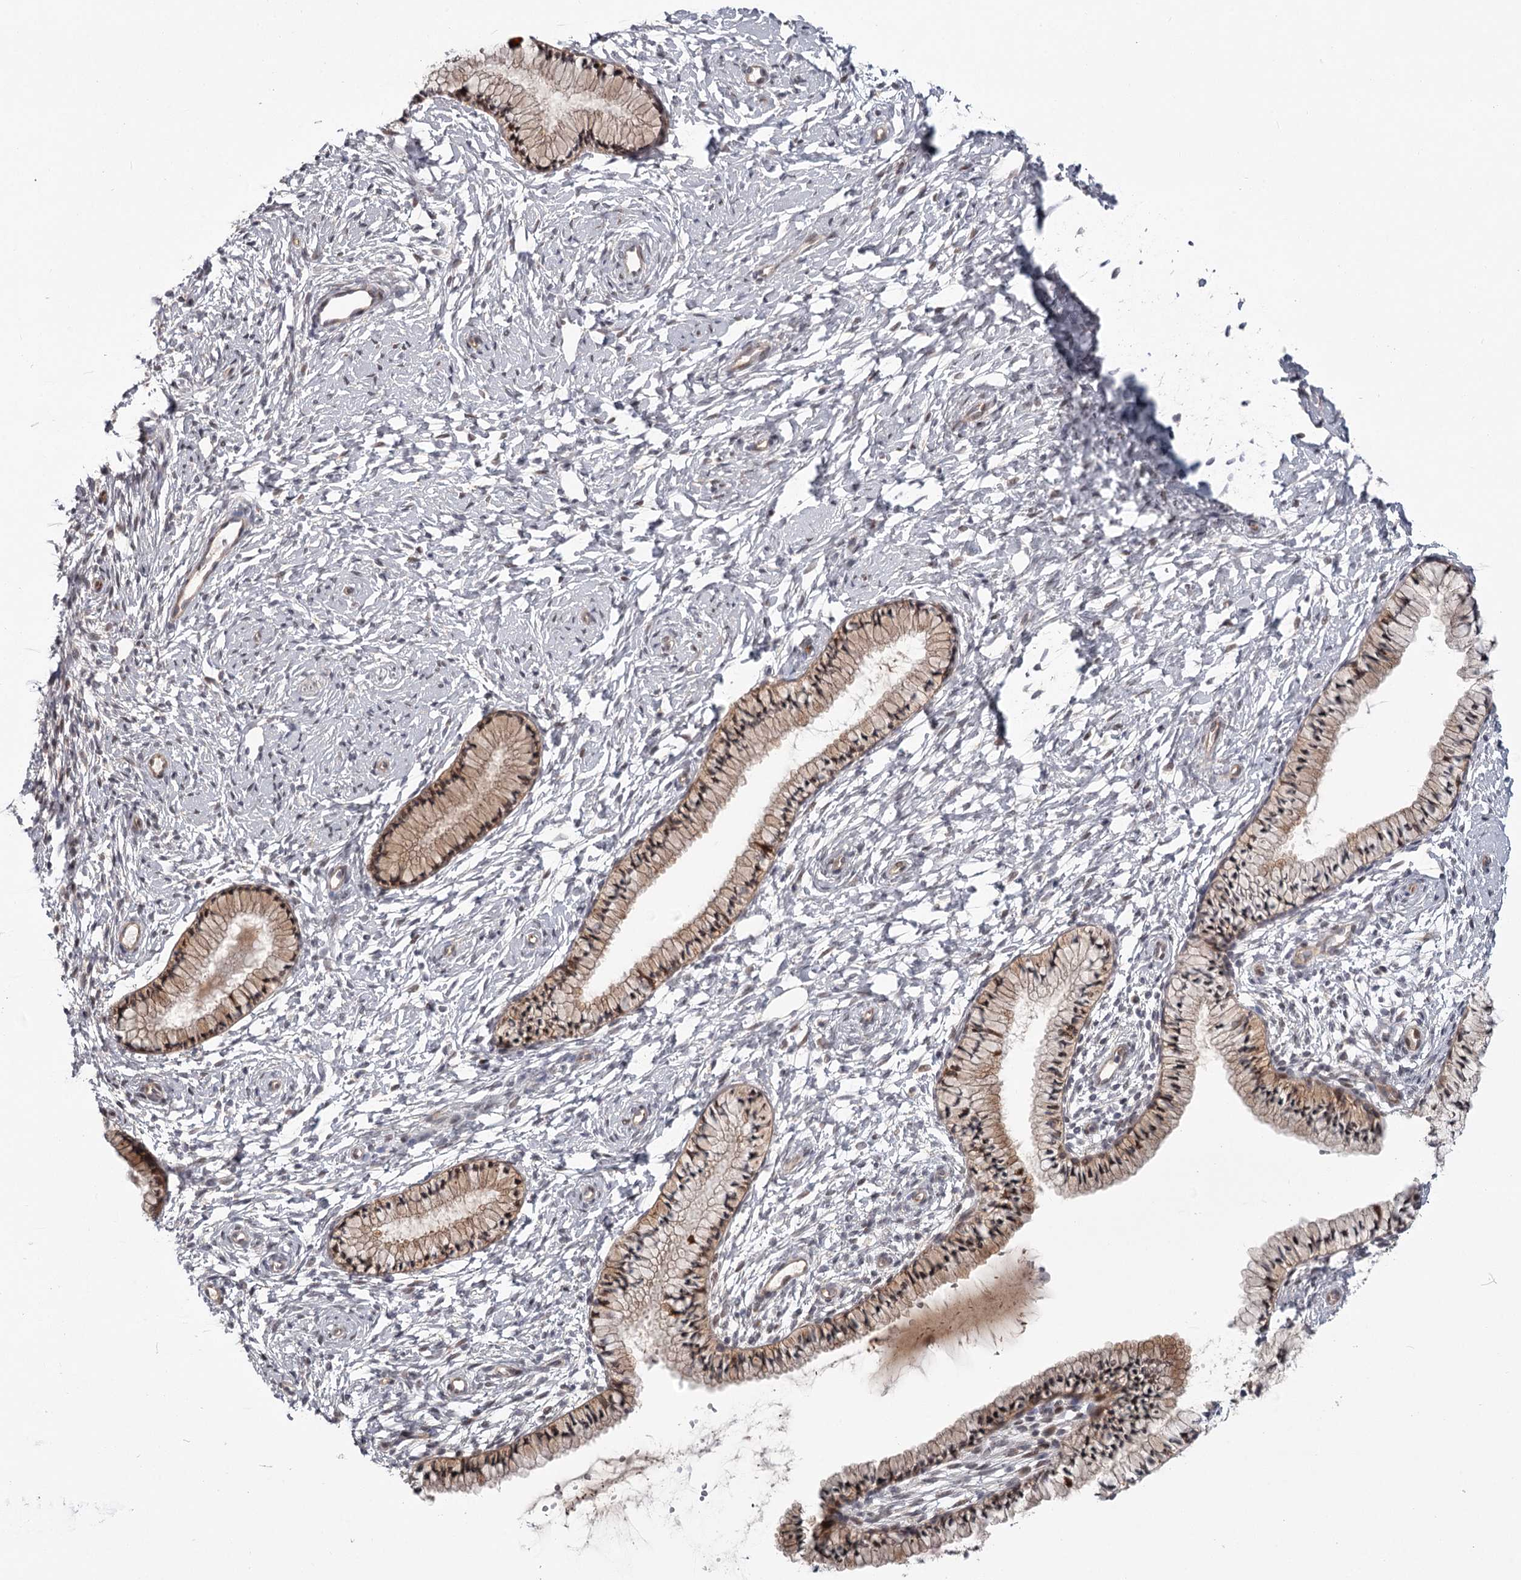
{"staining": {"intensity": "moderate", "quantity": ">75%", "location": "cytoplasmic/membranous"}, "tissue": "cervix", "cell_type": "Glandular cells", "image_type": "normal", "snomed": [{"axis": "morphology", "description": "Normal tissue, NOS"}, {"axis": "topography", "description": "Cervix"}], "caption": "Brown immunohistochemical staining in unremarkable human cervix demonstrates moderate cytoplasmic/membranous expression in approximately >75% of glandular cells. The protein is shown in brown color, while the nuclei are stained blue.", "gene": "CCNG2", "patient": {"sex": "female", "age": 33}}